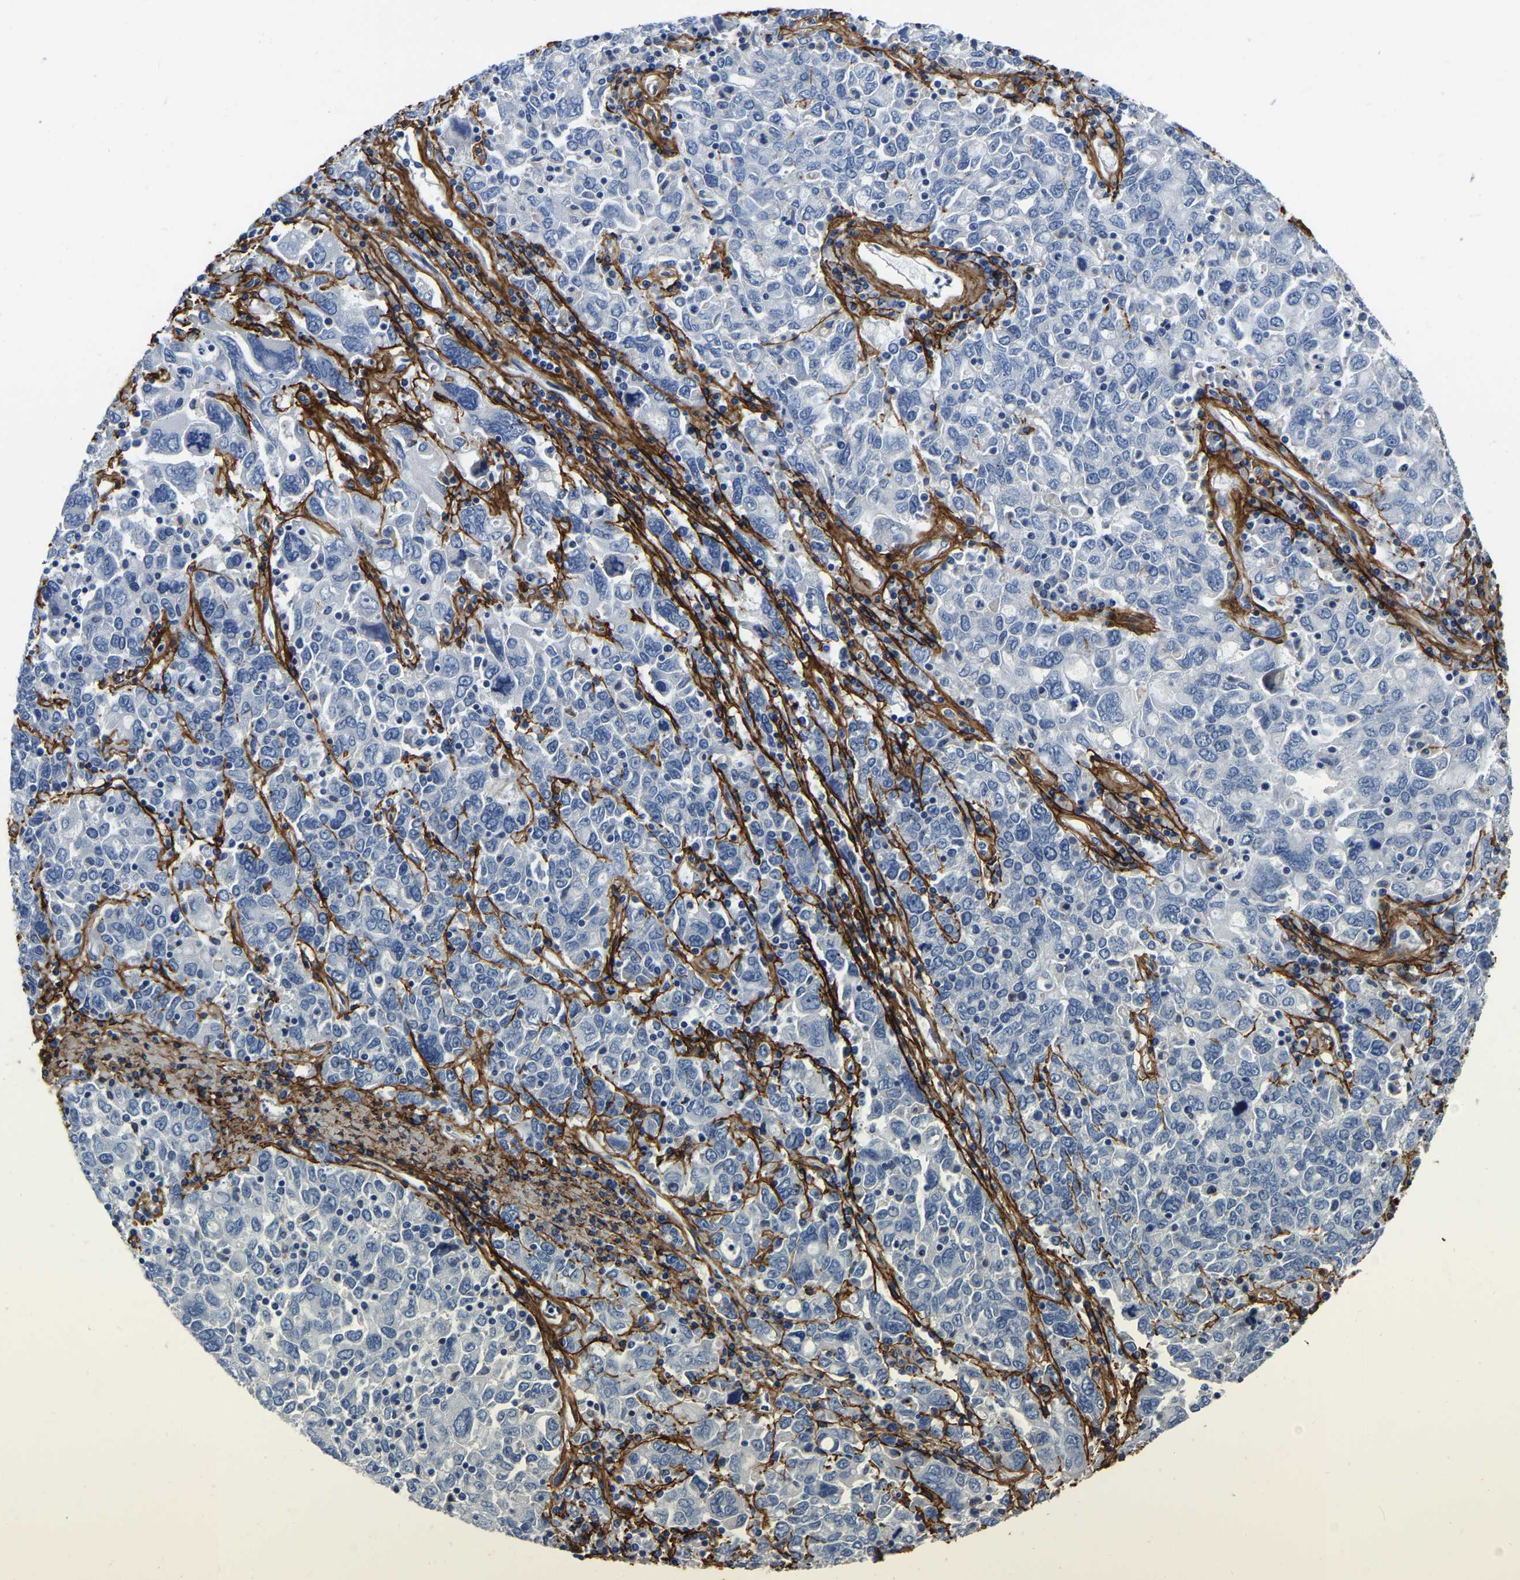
{"staining": {"intensity": "negative", "quantity": "none", "location": "none"}, "tissue": "ovarian cancer", "cell_type": "Tumor cells", "image_type": "cancer", "snomed": [{"axis": "morphology", "description": "Carcinoma, endometroid"}, {"axis": "topography", "description": "Ovary"}], "caption": "Immunohistochemistry (IHC) photomicrograph of neoplastic tissue: ovarian cancer (endometroid carcinoma) stained with DAB (3,3'-diaminobenzidine) demonstrates no significant protein positivity in tumor cells.", "gene": "COL6A1", "patient": {"sex": "female", "age": 62}}